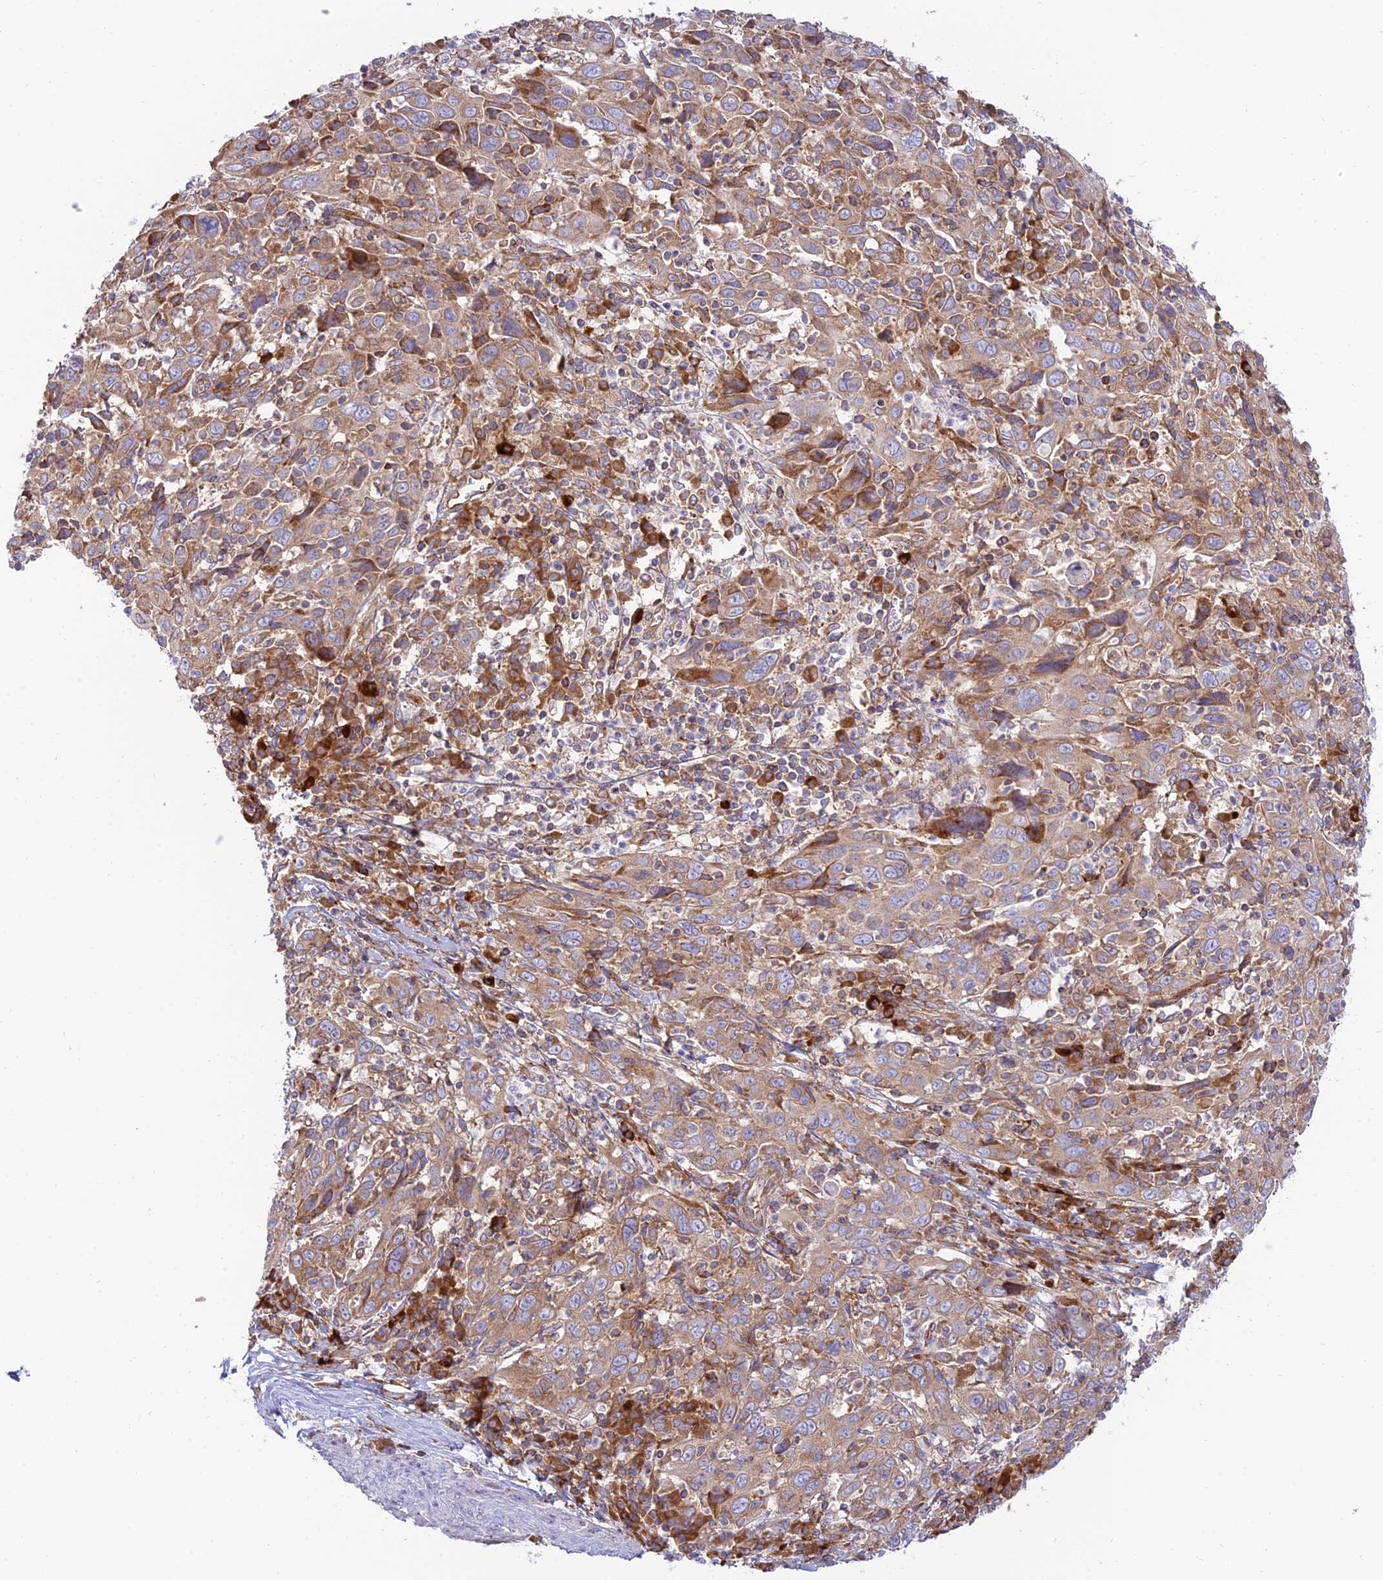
{"staining": {"intensity": "moderate", "quantity": ">75%", "location": "cytoplasmic/membranous"}, "tissue": "cervical cancer", "cell_type": "Tumor cells", "image_type": "cancer", "snomed": [{"axis": "morphology", "description": "Squamous cell carcinoma, NOS"}, {"axis": "topography", "description": "Cervix"}], "caption": "Immunohistochemical staining of human cervical cancer displays medium levels of moderate cytoplasmic/membranous staining in approximately >75% of tumor cells.", "gene": "PIMREG", "patient": {"sex": "female", "age": 46}}